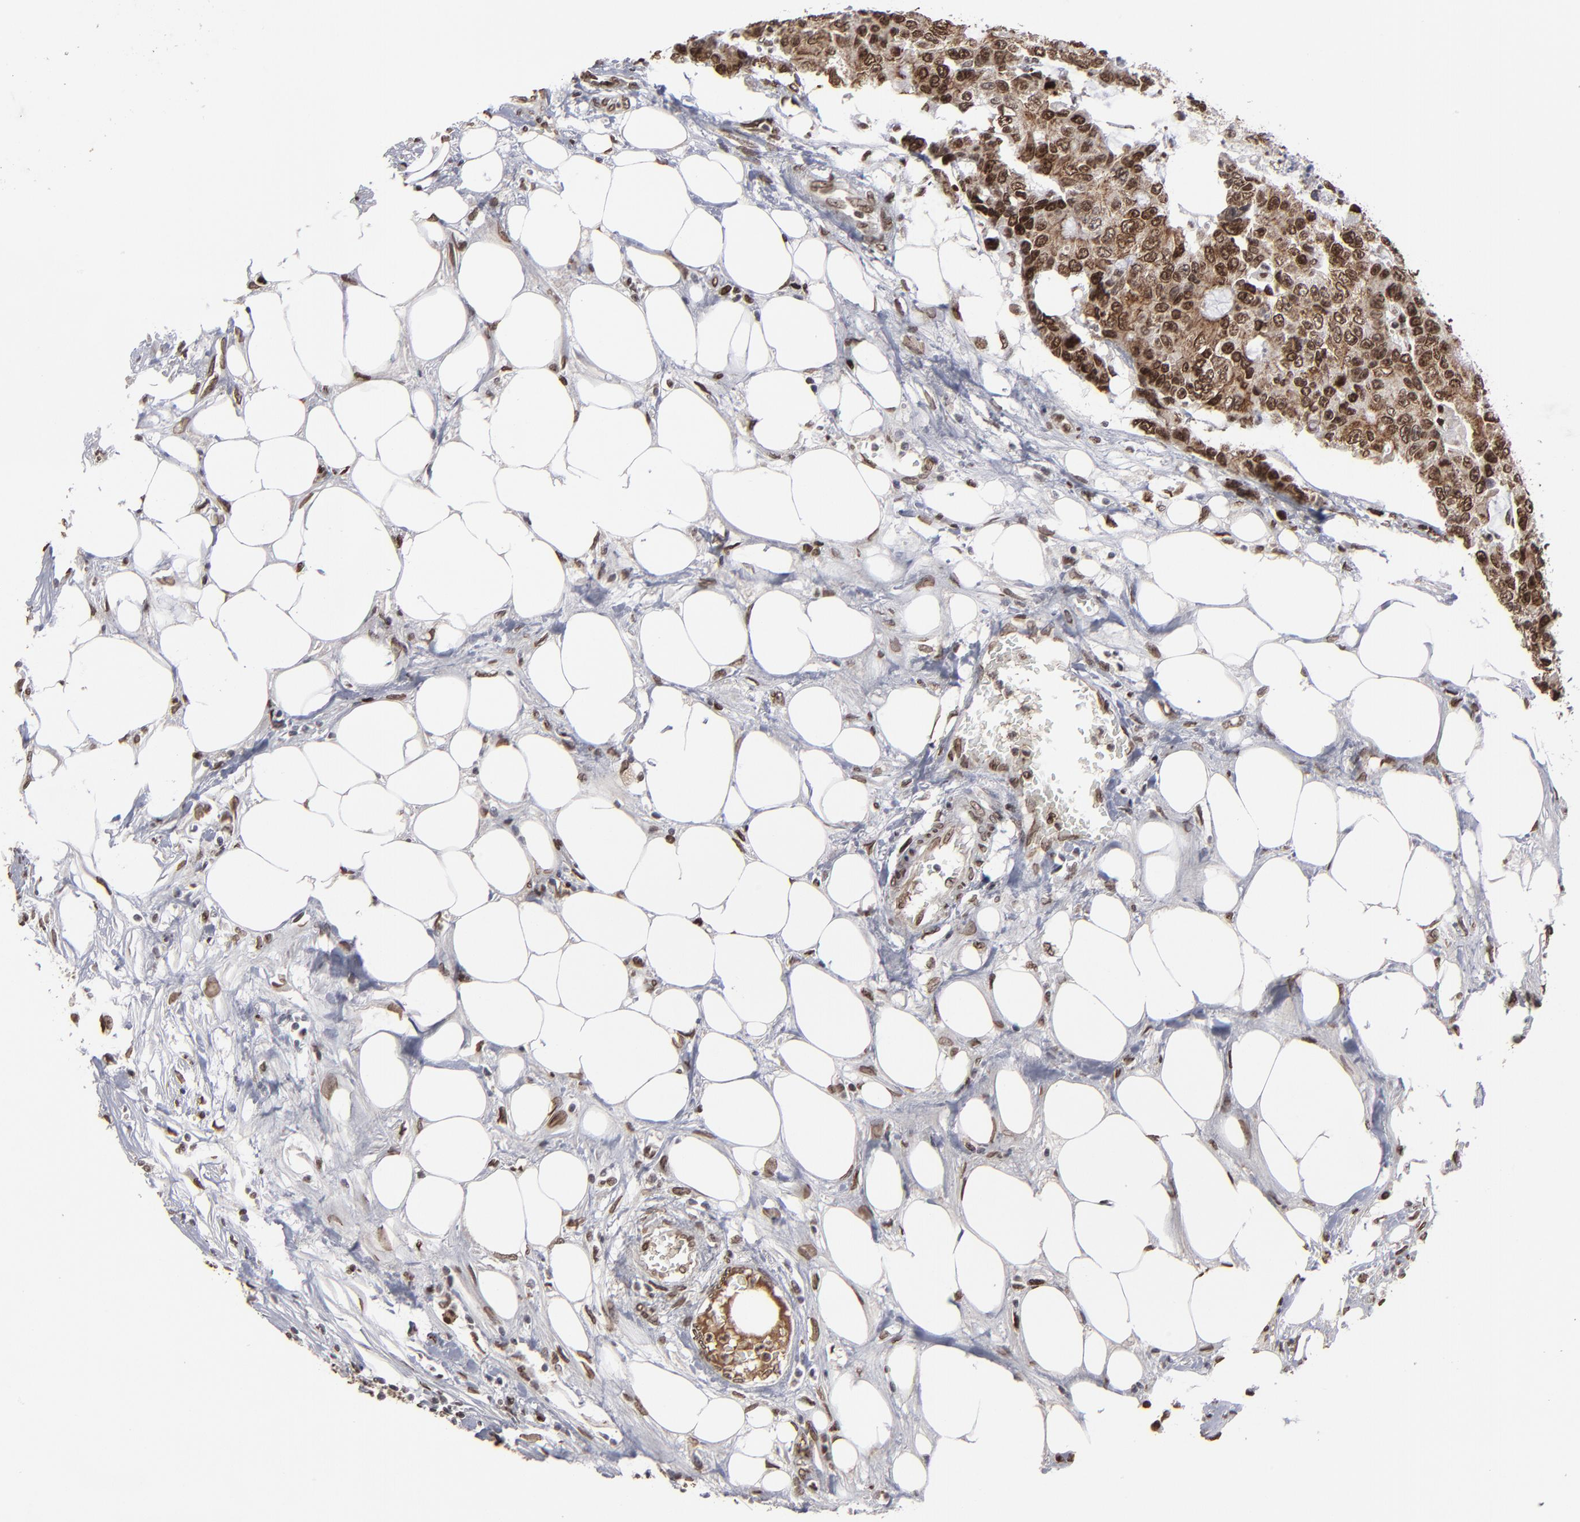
{"staining": {"intensity": "strong", "quantity": ">75%", "location": "cytoplasmic/membranous,nuclear"}, "tissue": "colorectal cancer", "cell_type": "Tumor cells", "image_type": "cancer", "snomed": [{"axis": "morphology", "description": "Adenocarcinoma, NOS"}, {"axis": "topography", "description": "Colon"}], "caption": "Colorectal cancer tissue demonstrates strong cytoplasmic/membranous and nuclear expression in approximately >75% of tumor cells", "gene": "BAZ1A", "patient": {"sex": "female", "age": 86}}